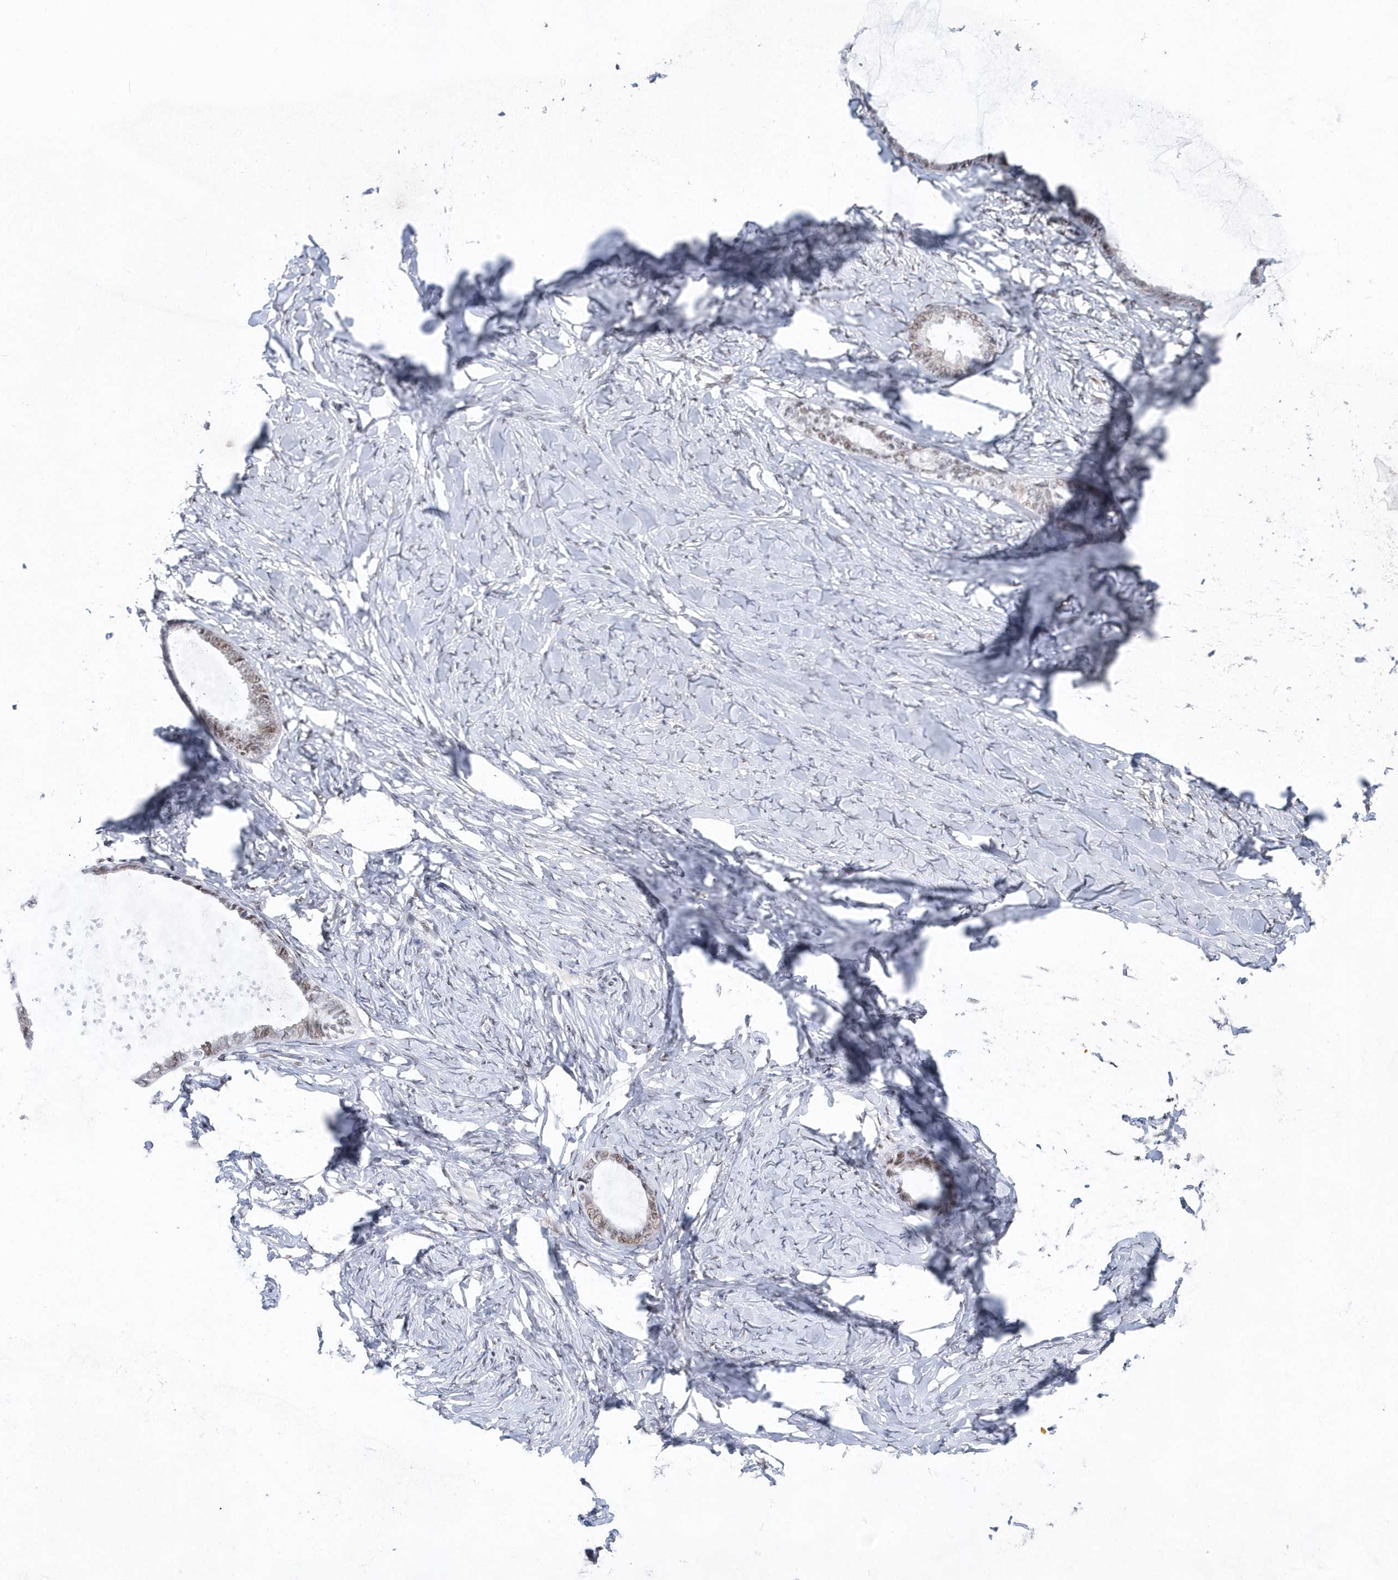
{"staining": {"intensity": "weak", "quantity": ">75%", "location": "nuclear"}, "tissue": "ovarian cancer", "cell_type": "Tumor cells", "image_type": "cancer", "snomed": [{"axis": "morphology", "description": "Cystadenocarcinoma, serous, NOS"}, {"axis": "topography", "description": "Ovary"}], "caption": "This micrograph exhibits immunohistochemistry (IHC) staining of human ovarian cancer, with low weak nuclear staining in approximately >75% of tumor cells.", "gene": "RPP30", "patient": {"sex": "female", "age": 79}}